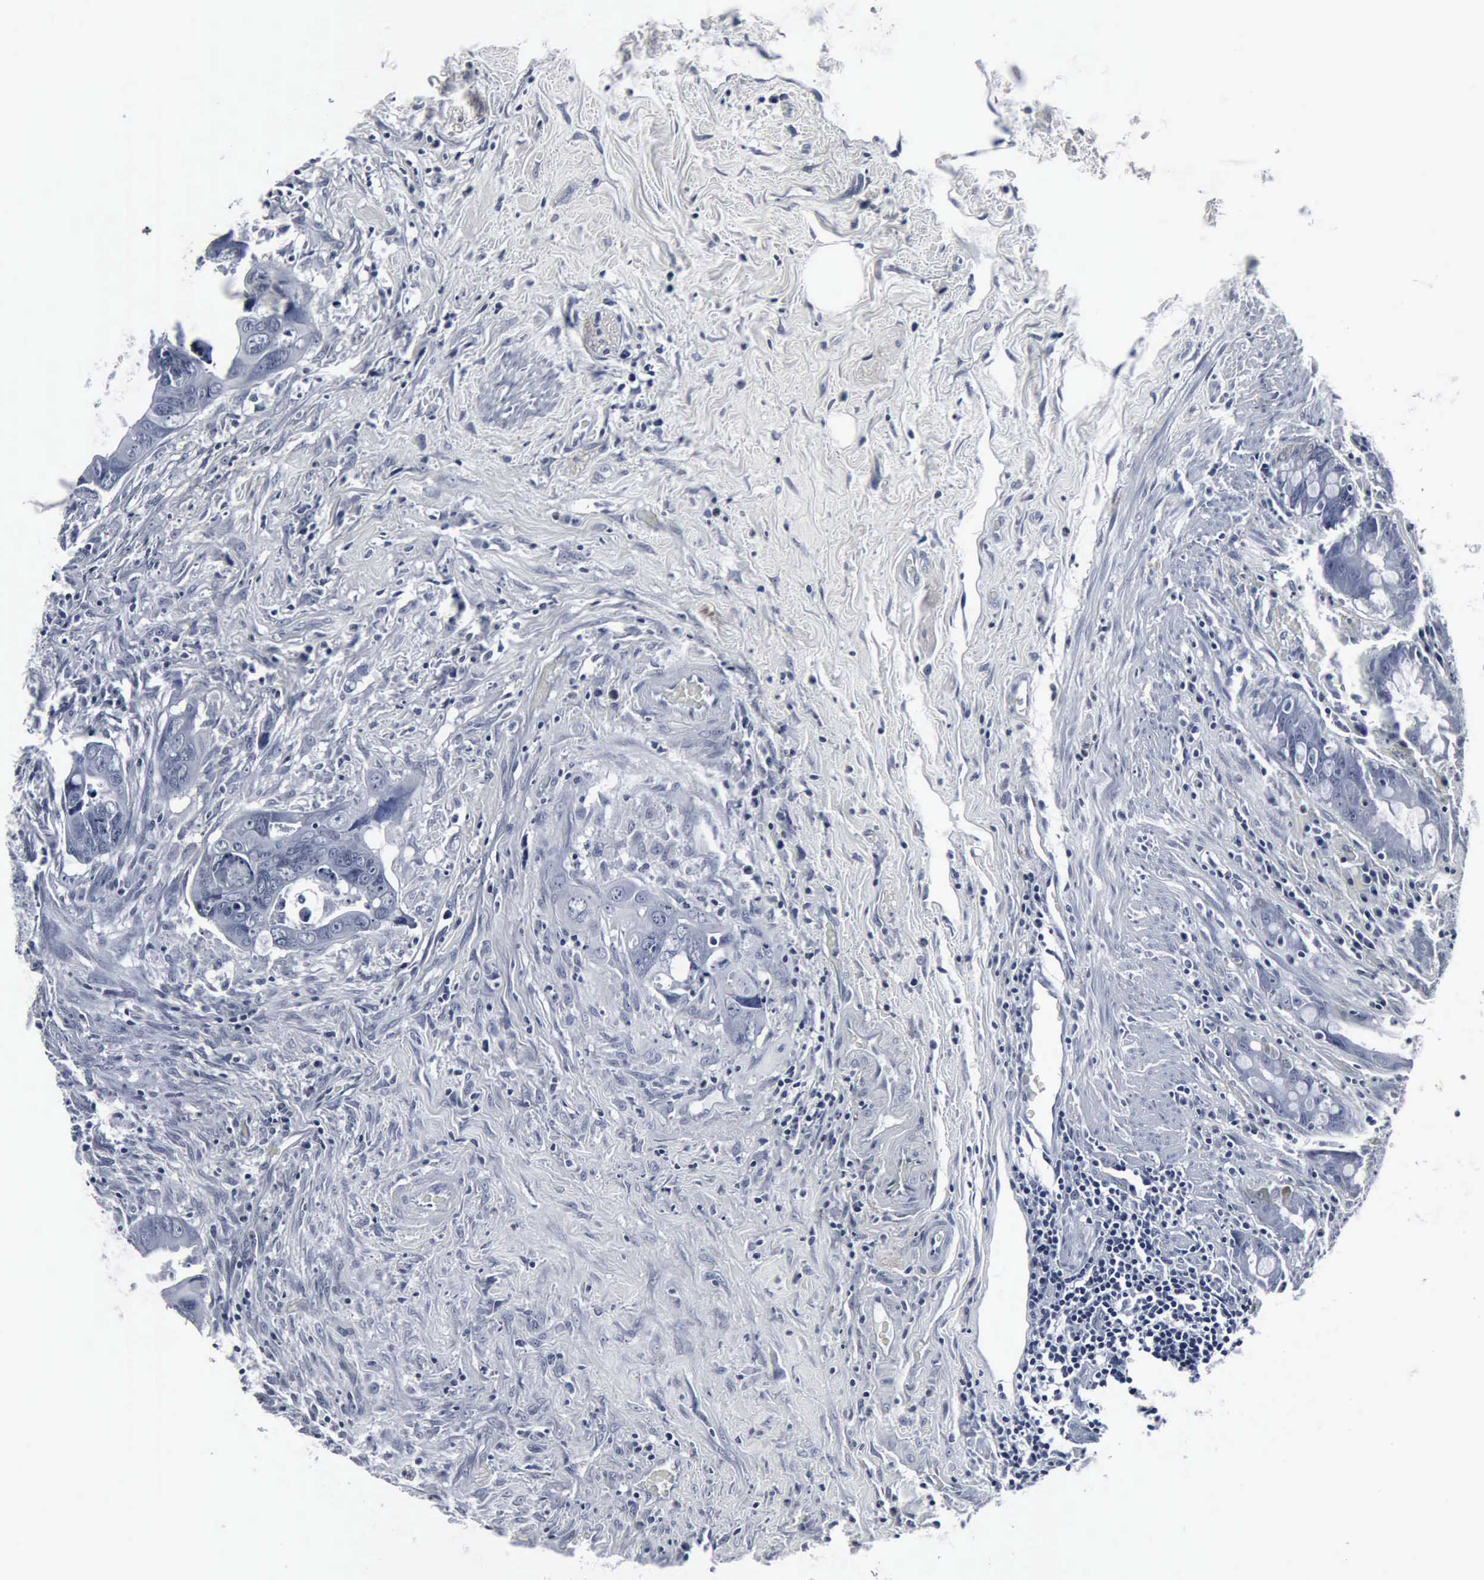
{"staining": {"intensity": "negative", "quantity": "none", "location": "none"}, "tissue": "colorectal cancer", "cell_type": "Tumor cells", "image_type": "cancer", "snomed": [{"axis": "morphology", "description": "Adenocarcinoma, NOS"}, {"axis": "topography", "description": "Rectum"}], "caption": "Protein analysis of colorectal adenocarcinoma demonstrates no significant expression in tumor cells.", "gene": "SNAP25", "patient": {"sex": "male", "age": 53}}